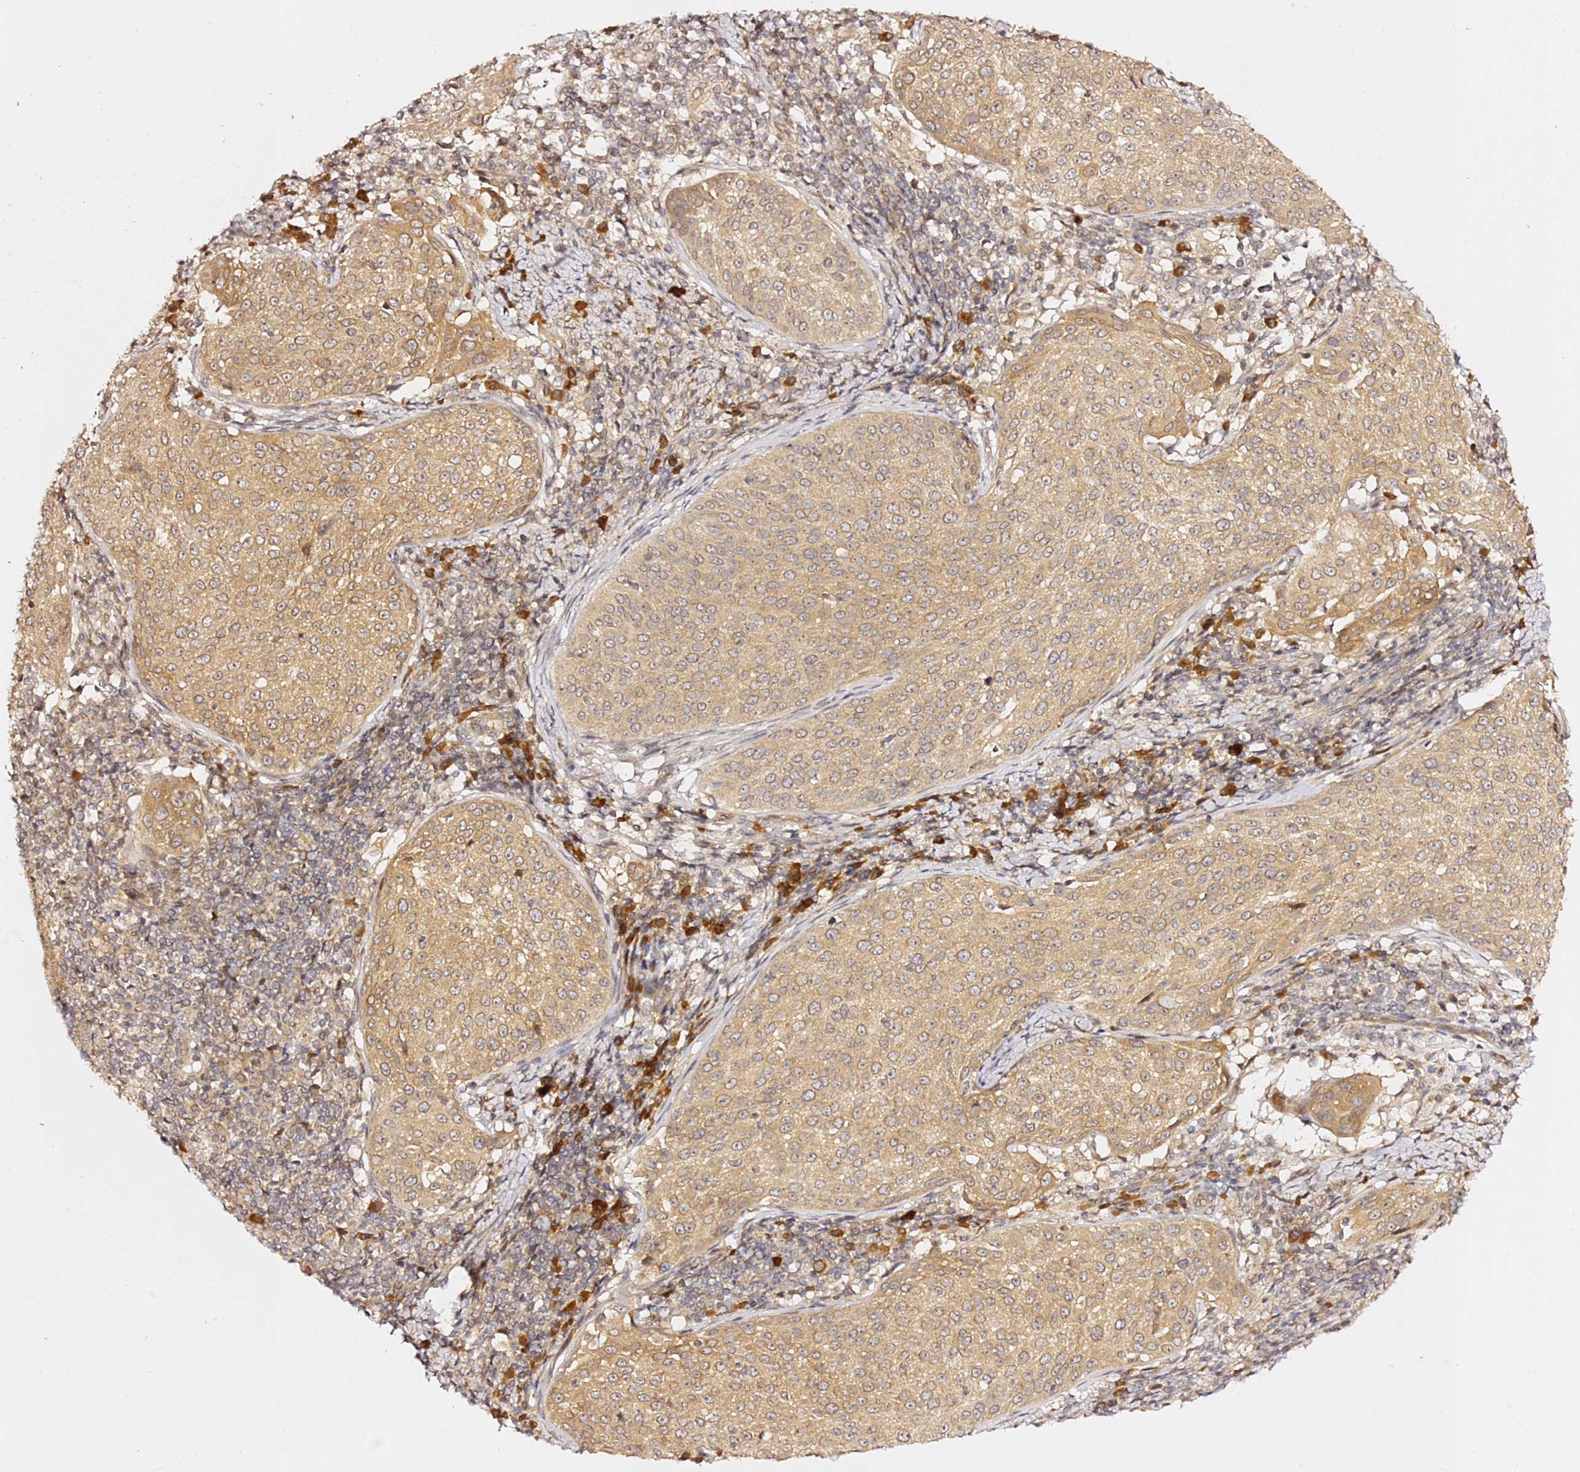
{"staining": {"intensity": "moderate", "quantity": ">75%", "location": "cytoplasmic/membranous"}, "tissue": "cervical cancer", "cell_type": "Tumor cells", "image_type": "cancer", "snomed": [{"axis": "morphology", "description": "Squamous cell carcinoma, NOS"}, {"axis": "topography", "description": "Cervix"}], "caption": "This is a photomicrograph of IHC staining of cervical cancer, which shows moderate staining in the cytoplasmic/membranous of tumor cells.", "gene": "OSBPL2", "patient": {"sex": "female", "age": 57}}